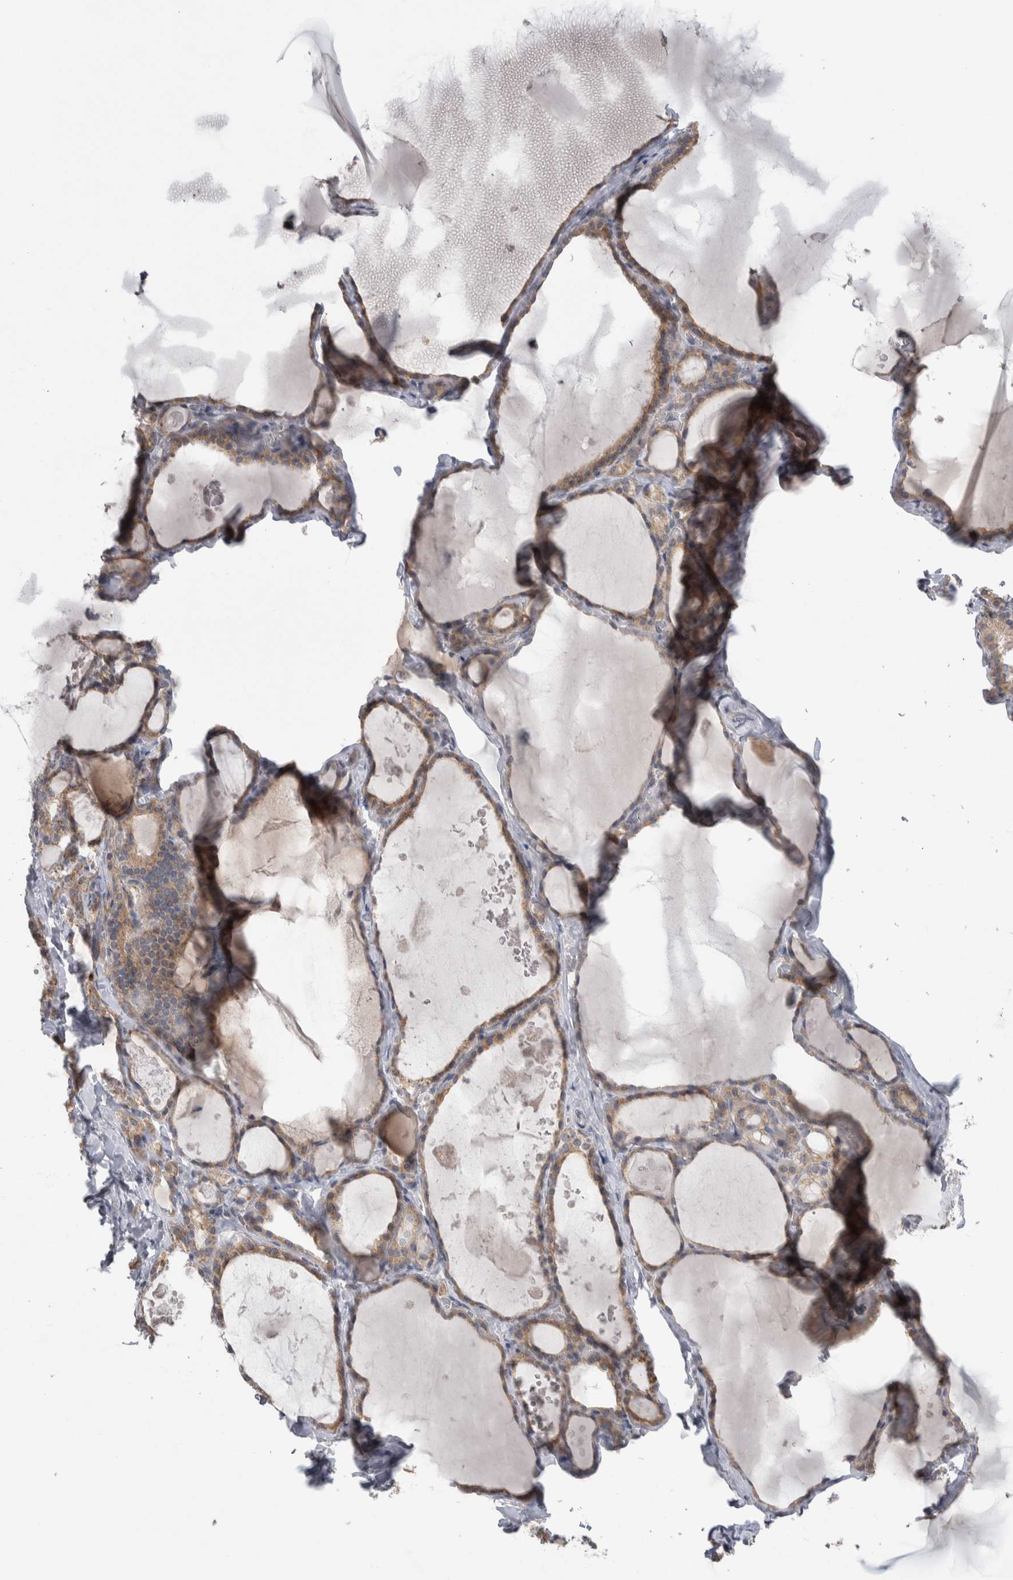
{"staining": {"intensity": "weak", "quantity": ">75%", "location": "cytoplasmic/membranous"}, "tissue": "thyroid gland", "cell_type": "Glandular cells", "image_type": "normal", "snomed": [{"axis": "morphology", "description": "Normal tissue, NOS"}, {"axis": "topography", "description": "Thyroid gland"}], "caption": "Immunohistochemistry (IHC) histopathology image of unremarkable thyroid gland stained for a protein (brown), which displays low levels of weak cytoplasmic/membranous positivity in about >75% of glandular cells.", "gene": "CUL2", "patient": {"sex": "male", "age": 56}}